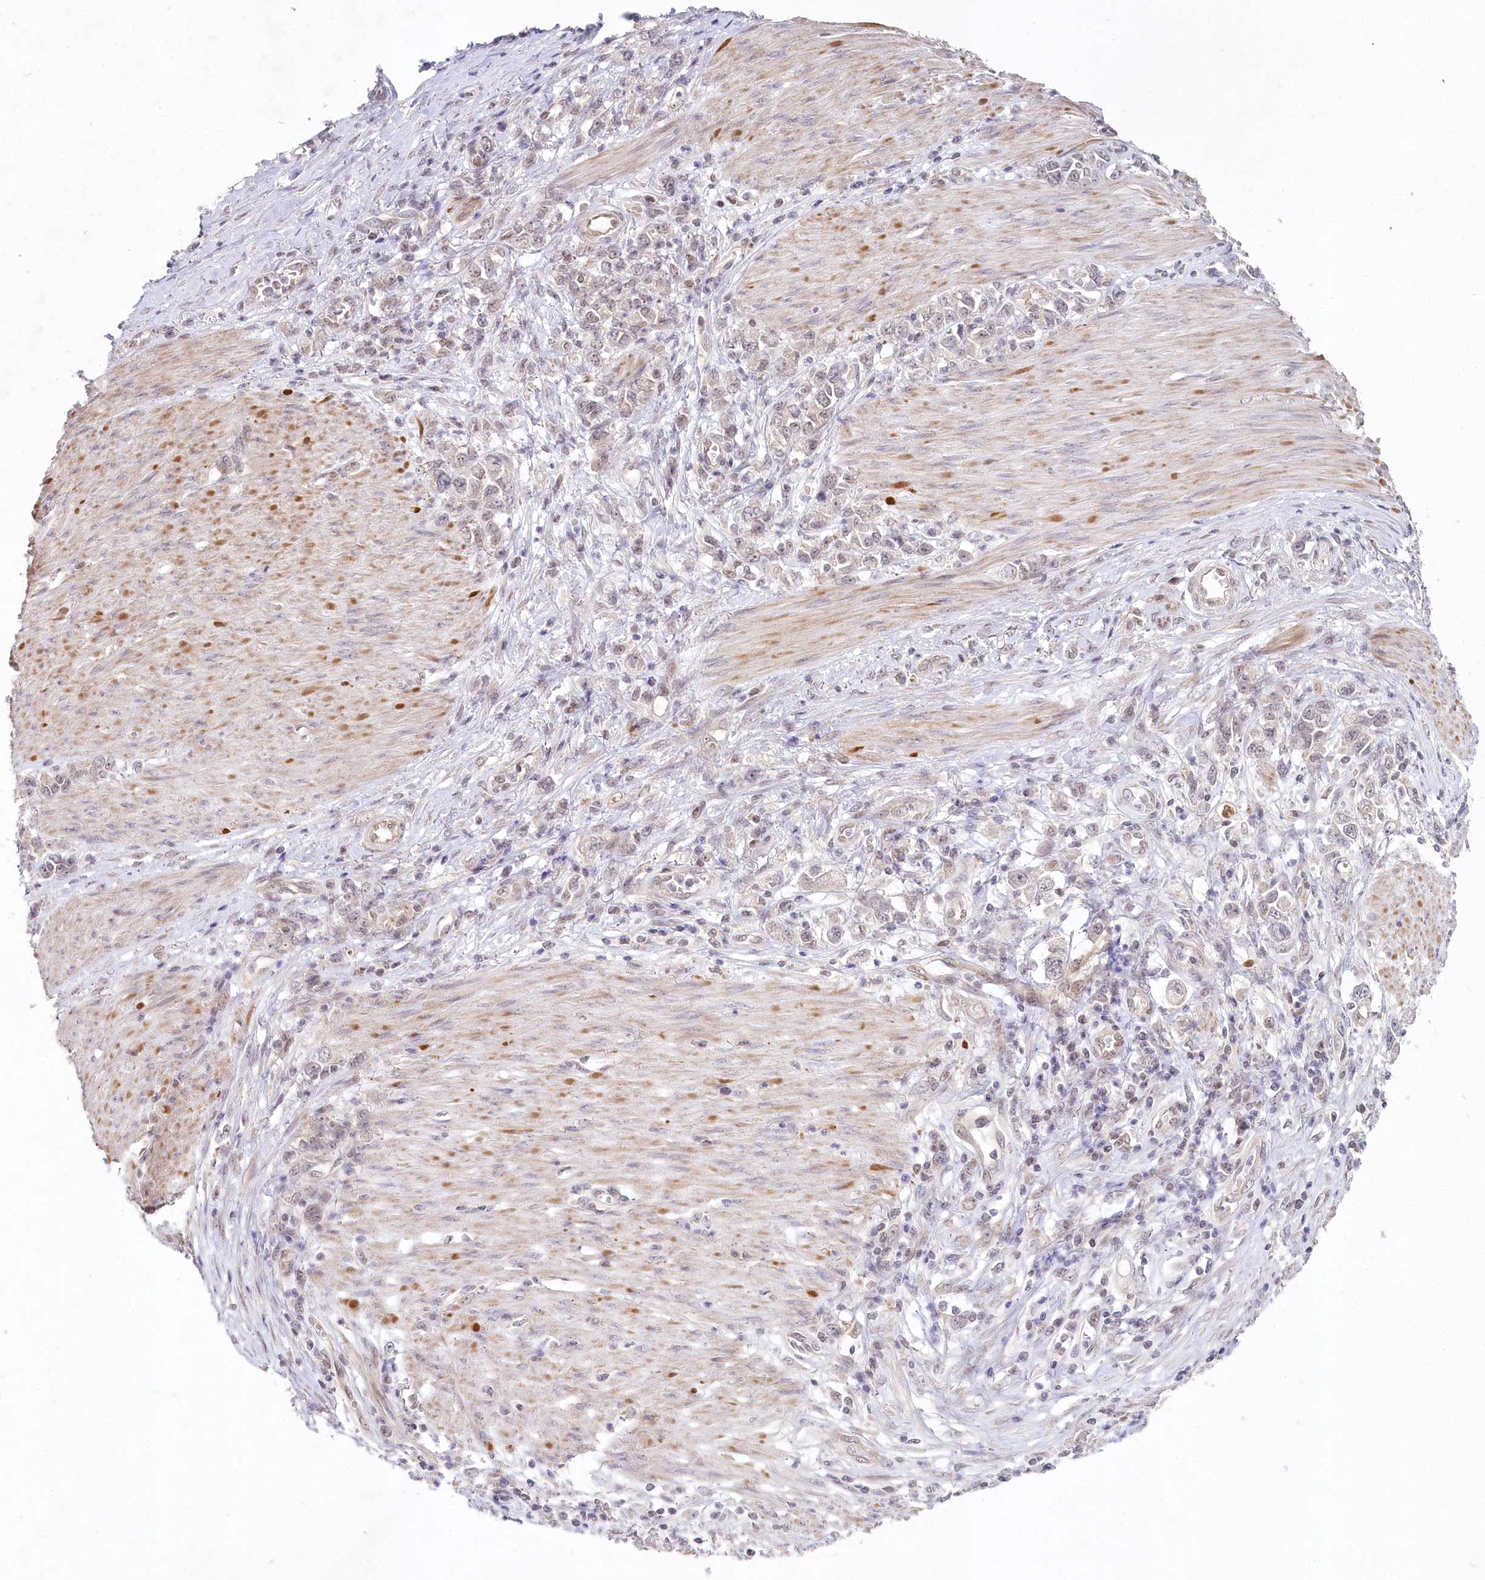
{"staining": {"intensity": "negative", "quantity": "none", "location": "none"}, "tissue": "stomach cancer", "cell_type": "Tumor cells", "image_type": "cancer", "snomed": [{"axis": "morphology", "description": "Adenocarcinoma, NOS"}, {"axis": "topography", "description": "Stomach"}], "caption": "This is an immunohistochemistry (IHC) micrograph of stomach cancer. There is no expression in tumor cells.", "gene": "AMTN", "patient": {"sex": "female", "age": 76}}